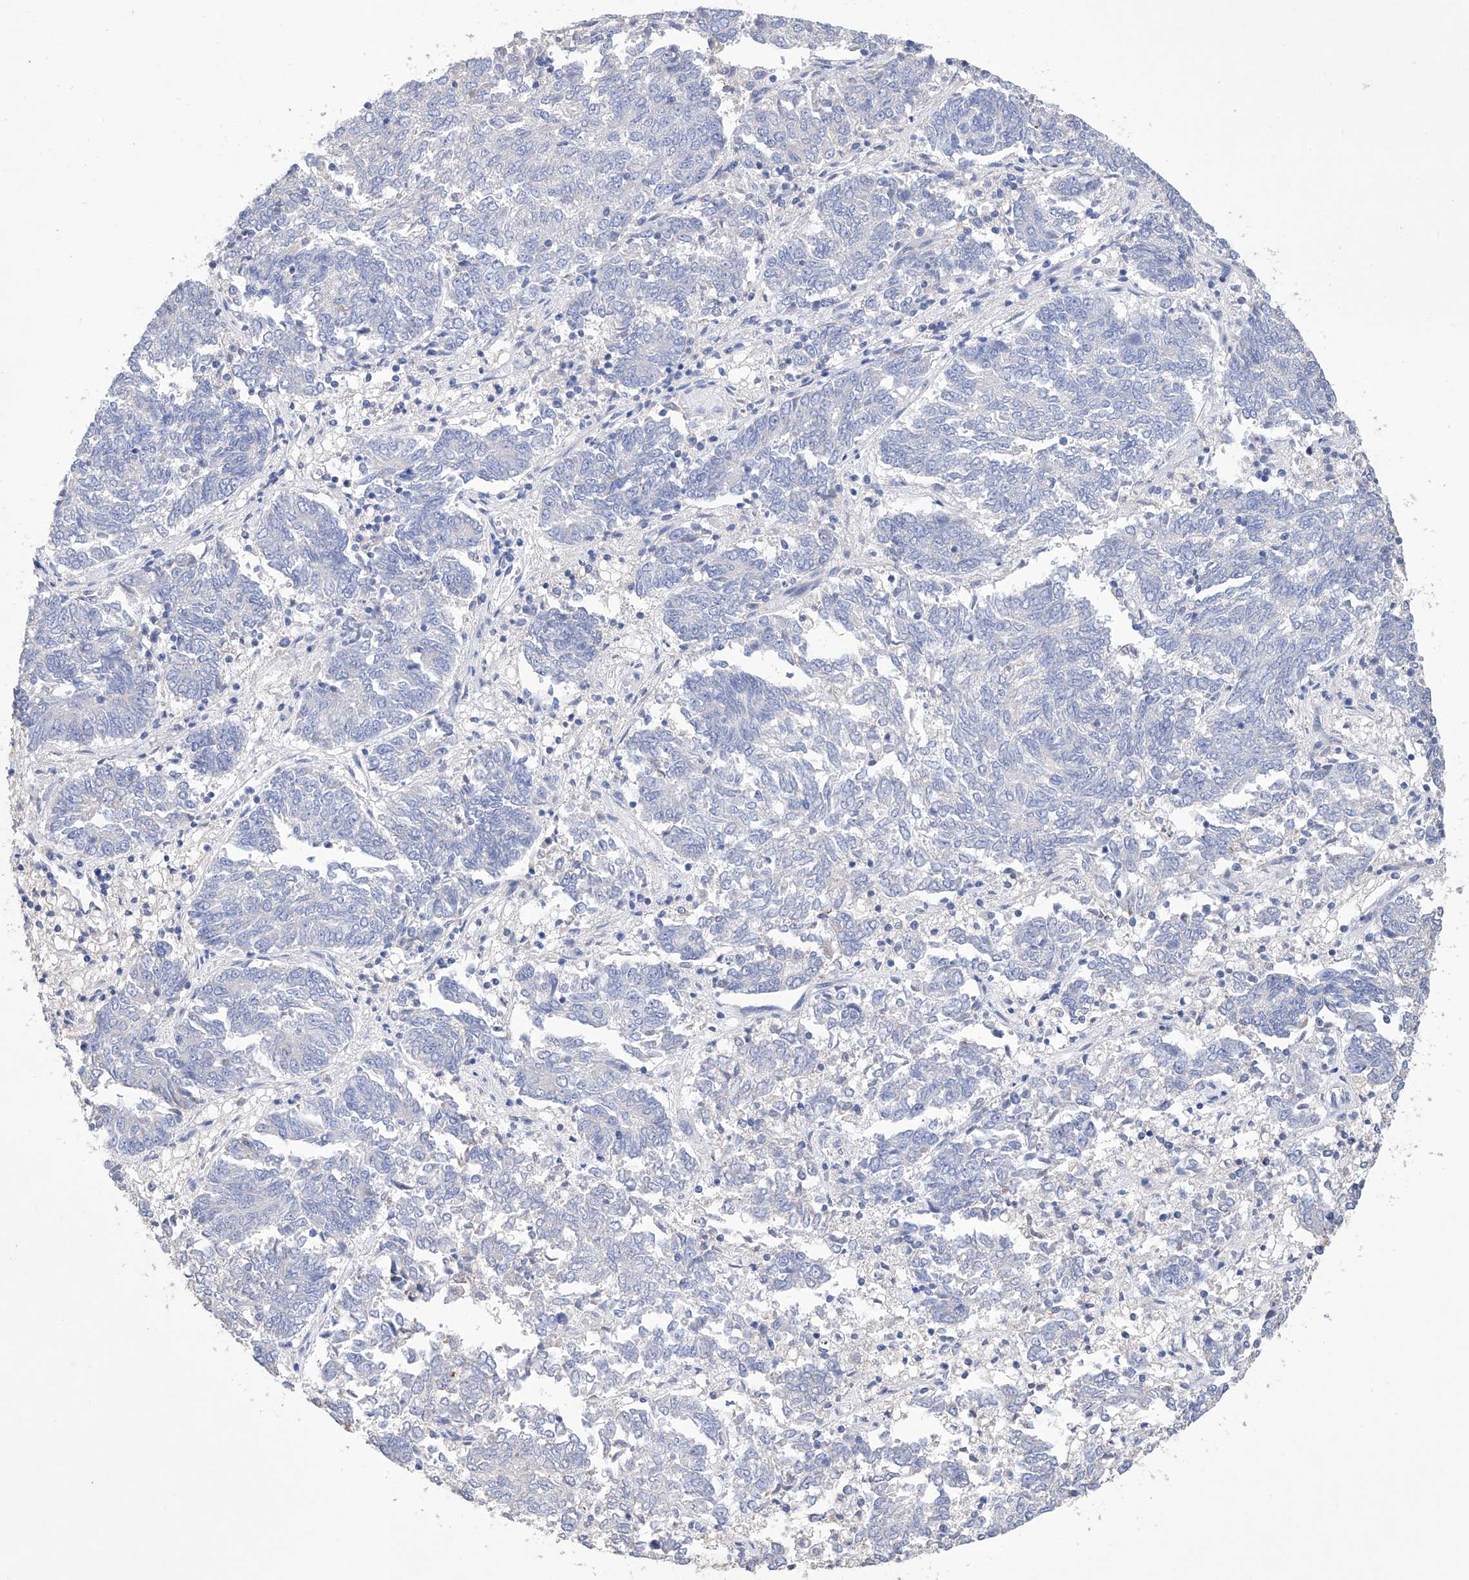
{"staining": {"intensity": "negative", "quantity": "none", "location": "none"}, "tissue": "endometrial cancer", "cell_type": "Tumor cells", "image_type": "cancer", "snomed": [{"axis": "morphology", "description": "Adenocarcinoma, NOS"}, {"axis": "topography", "description": "Endometrium"}], "caption": "Human endometrial cancer (adenocarcinoma) stained for a protein using immunohistochemistry (IHC) demonstrates no positivity in tumor cells.", "gene": "AFG1L", "patient": {"sex": "female", "age": 80}}